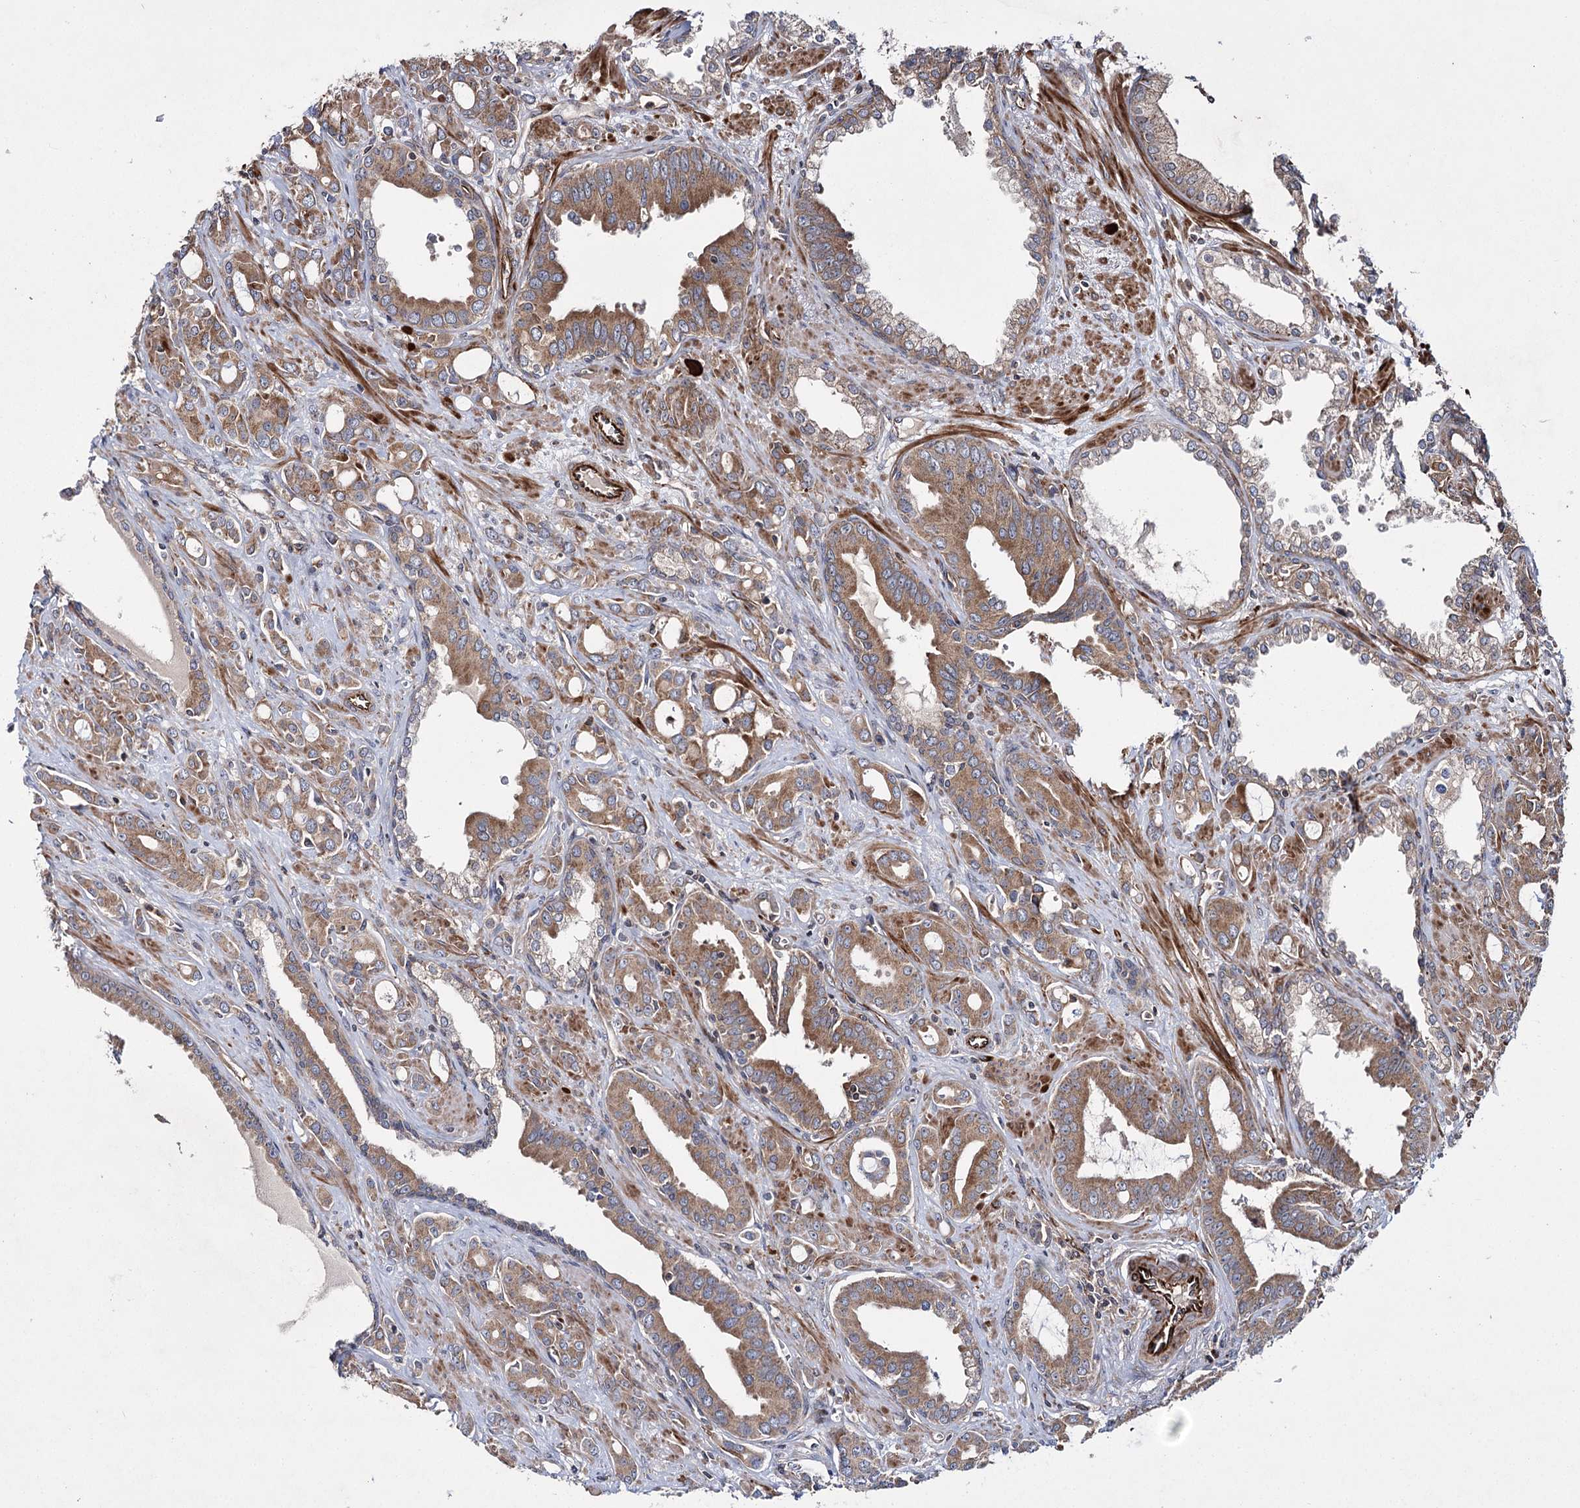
{"staining": {"intensity": "moderate", "quantity": ">75%", "location": "cytoplasmic/membranous"}, "tissue": "prostate cancer", "cell_type": "Tumor cells", "image_type": "cancer", "snomed": [{"axis": "morphology", "description": "Adenocarcinoma, High grade"}, {"axis": "topography", "description": "Prostate"}], "caption": "Adenocarcinoma (high-grade) (prostate) stained with immunohistochemistry demonstrates moderate cytoplasmic/membranous positivity in approximately >75% of tumor cells. (Stains: DAB (3,3'-diaminobenzidine) in brown, nuclei in blue, Microscopy: brightfield microscopy at high magnification).", "gene": "HECTD2", "patient": {"sex": "male", "age": 72}}